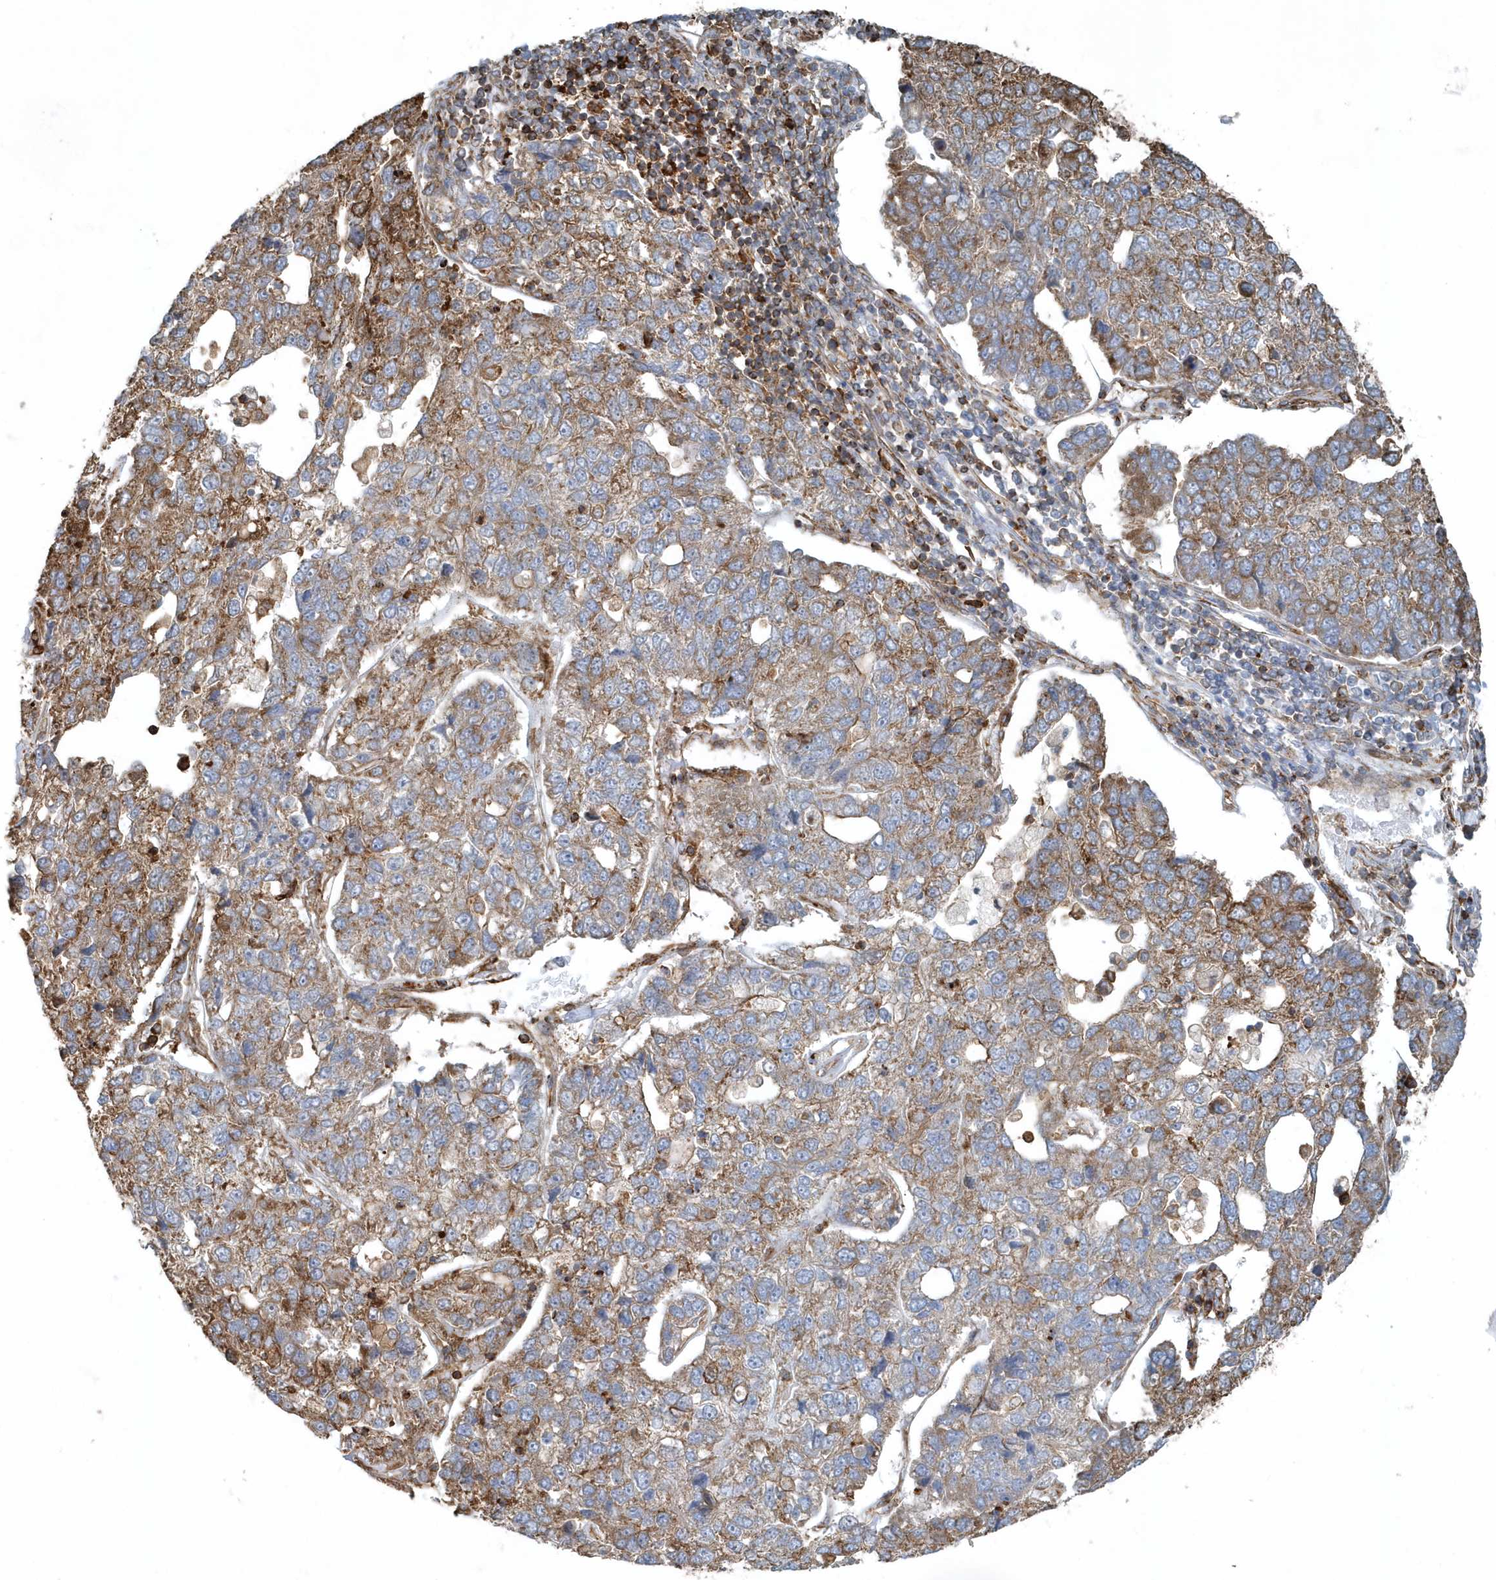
{"staining": {"intensity": "moderate", "quantity": ">75%", "location": "cytoplasmic/membranous"}, "tissue": "pancreatic cancer", "cell_type": "Tumor cells", "image_type": "cancer", "snomed": [{"axis": "morphology", "description": "Adenocarcinoma, NOS"}, {"axis": "topography", "description": "Pancreas"}], "caption": "Protein staining shows moderate cytoplasmic/membranous staining in approximately >75% of tumor cells in adenocarcinoma (pancreatic). (Brightfield microscopy of DAB IHC at high magnification).", "gene": "MMUT", "patient": {"sex": "female", "age": 61}}